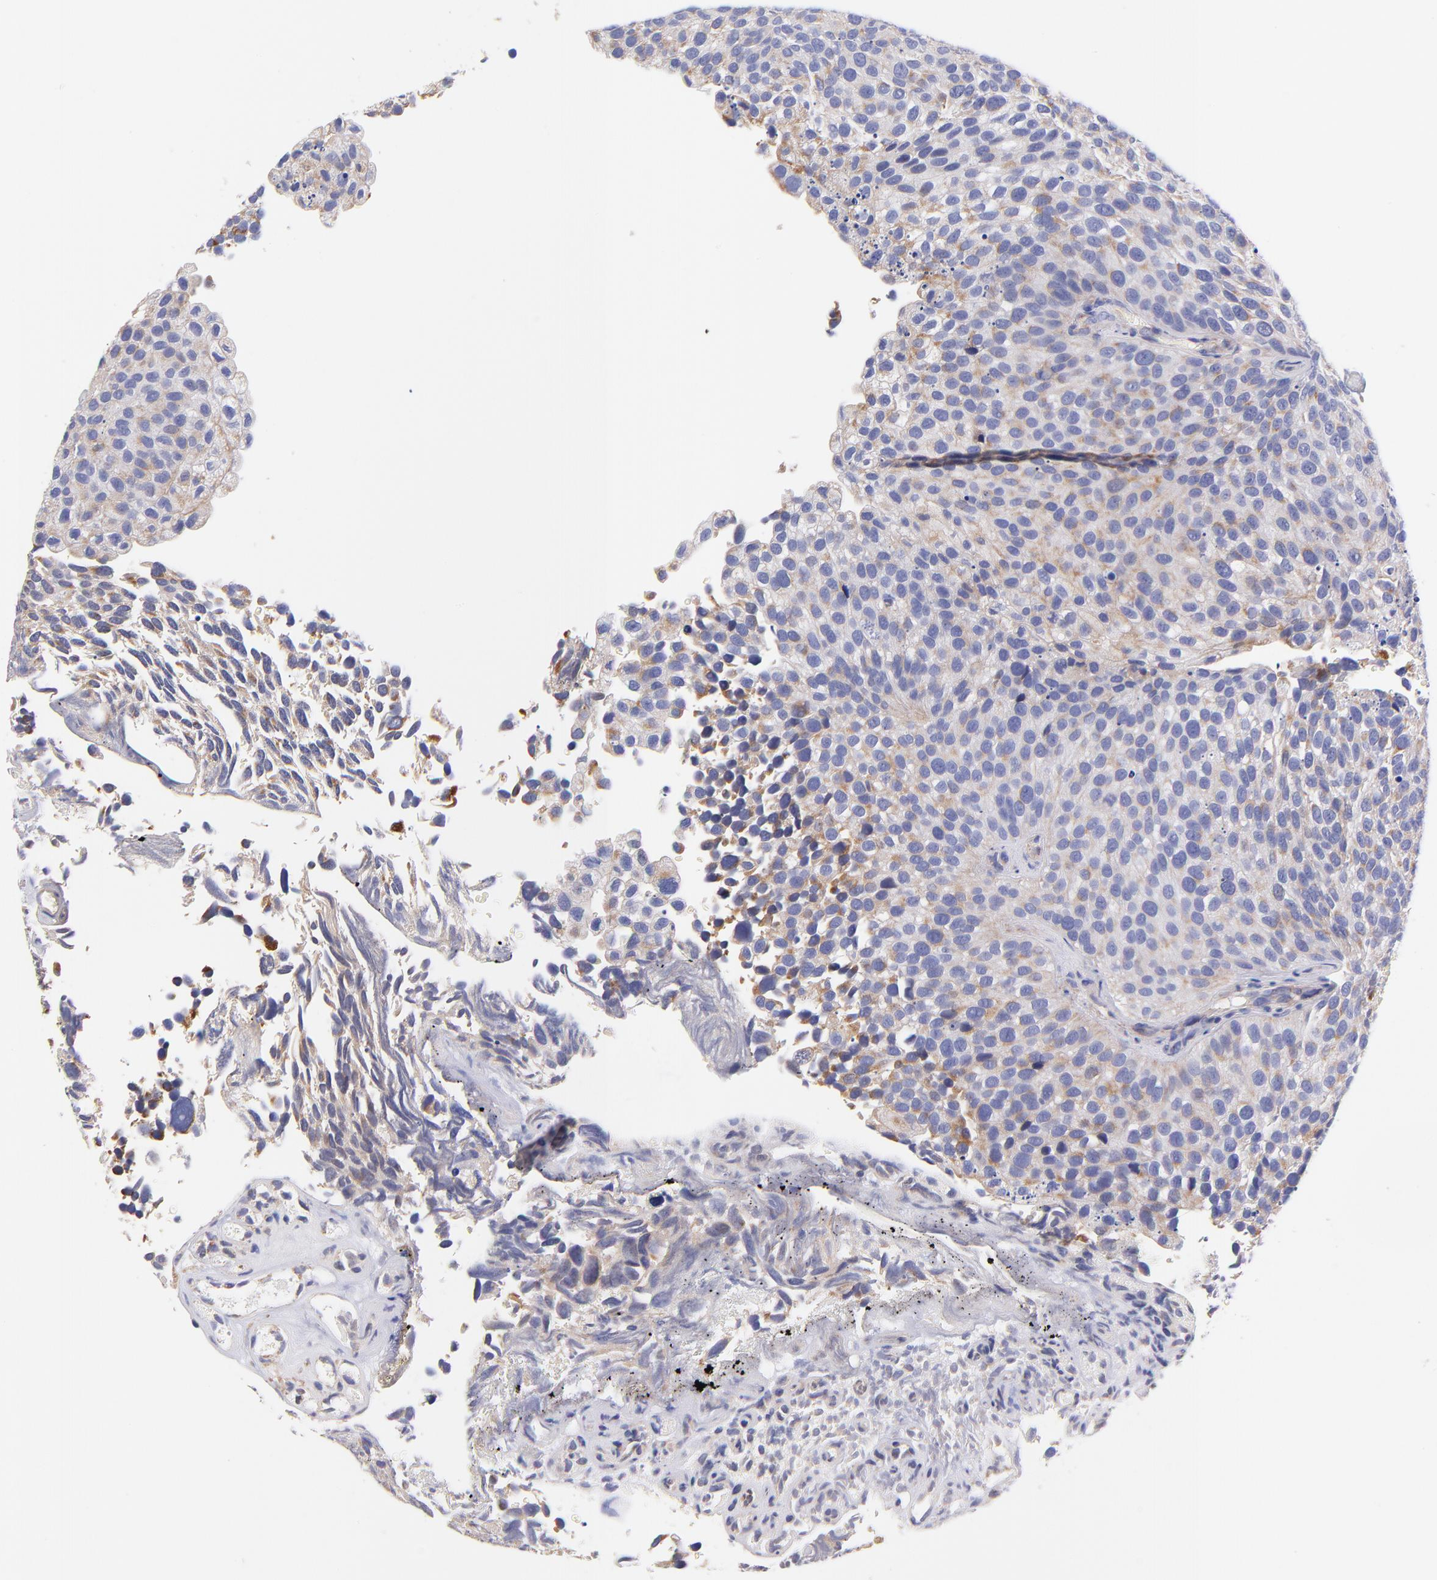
{"staining": {"intensity": "weak", "quantity": "25%-75%", "location": "cytoplasmic/membranous"}, "tissue": "urothelial cancer", "cell_type": "Tumor cells", "image_type": "cancer", "snomed": [{"axis": "morphology", "description": "Urothelial carcinoma, High grade"}, {"axis": "topography", "description": "Urinary bladder"}], "caption": "Immunohistochemistry histopathology image of human urothelial carcinoma (high-grade) stained for a protein (brown), which reveals low levels of weak cytoplasmic/membranous expression in about 25%-75% of tumor cells.", "gene": "NDUFB7", "patient": {"sex": "male", "age": 72}}